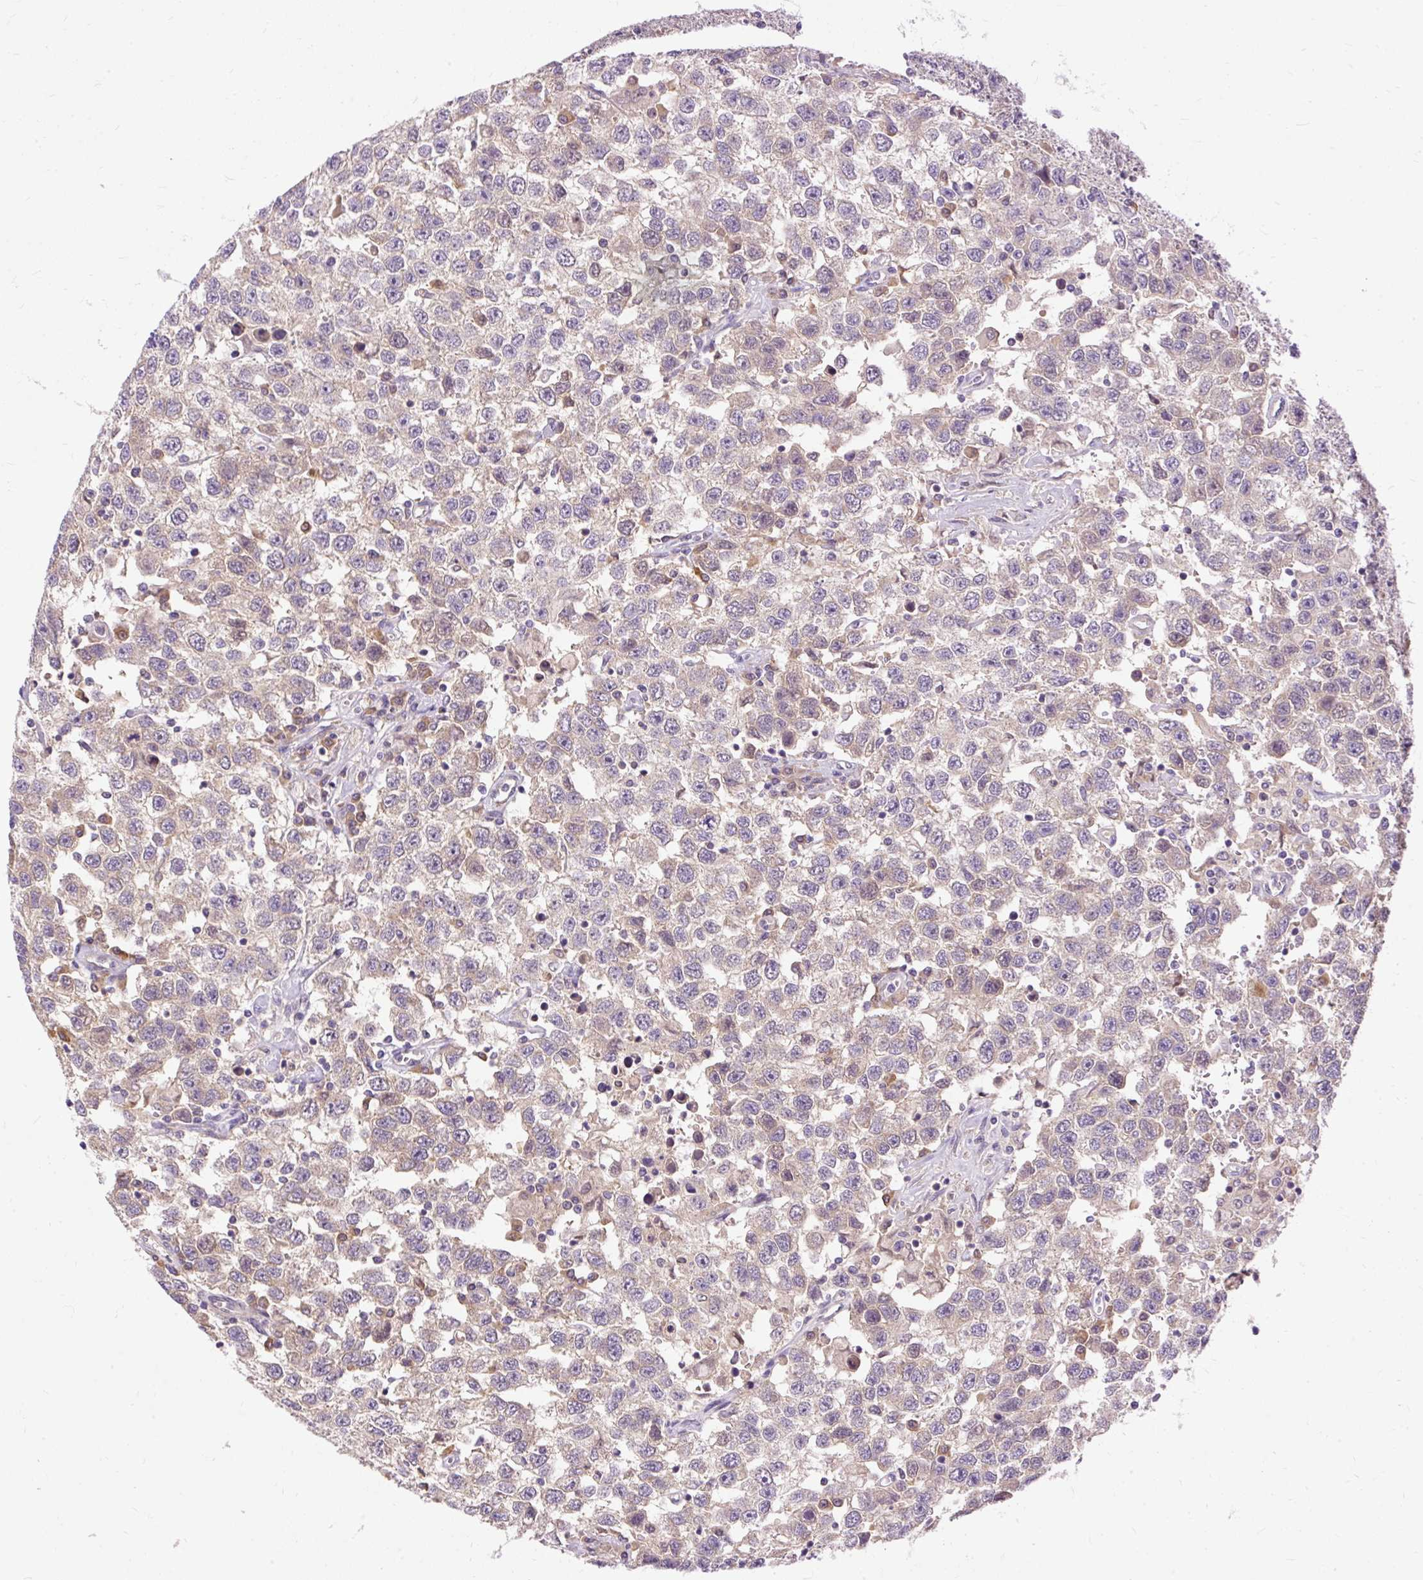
{"staining": {"intensity": "weak", "quantity": "<25%", "location": "cytoplasmic/membranous"}, "tissue": "testis cancer", "cell_type": "Tumor cells", "image_type": "cancer", "snomed": [{"axis": "morphology", "description": "Seminoma, NOS"}, {"axis": "topography", "description": "Testis"}], "caption": "High magnification brightfield microscopy of testis cancer stained with DAB (3,3'-diaminobenzidine) (brown) and counterstained with hematoxylin (blue): tumor cells show no significant staining.", "gene": "CTTNBP2", "patient": {"sex": "male", "age": 41}}